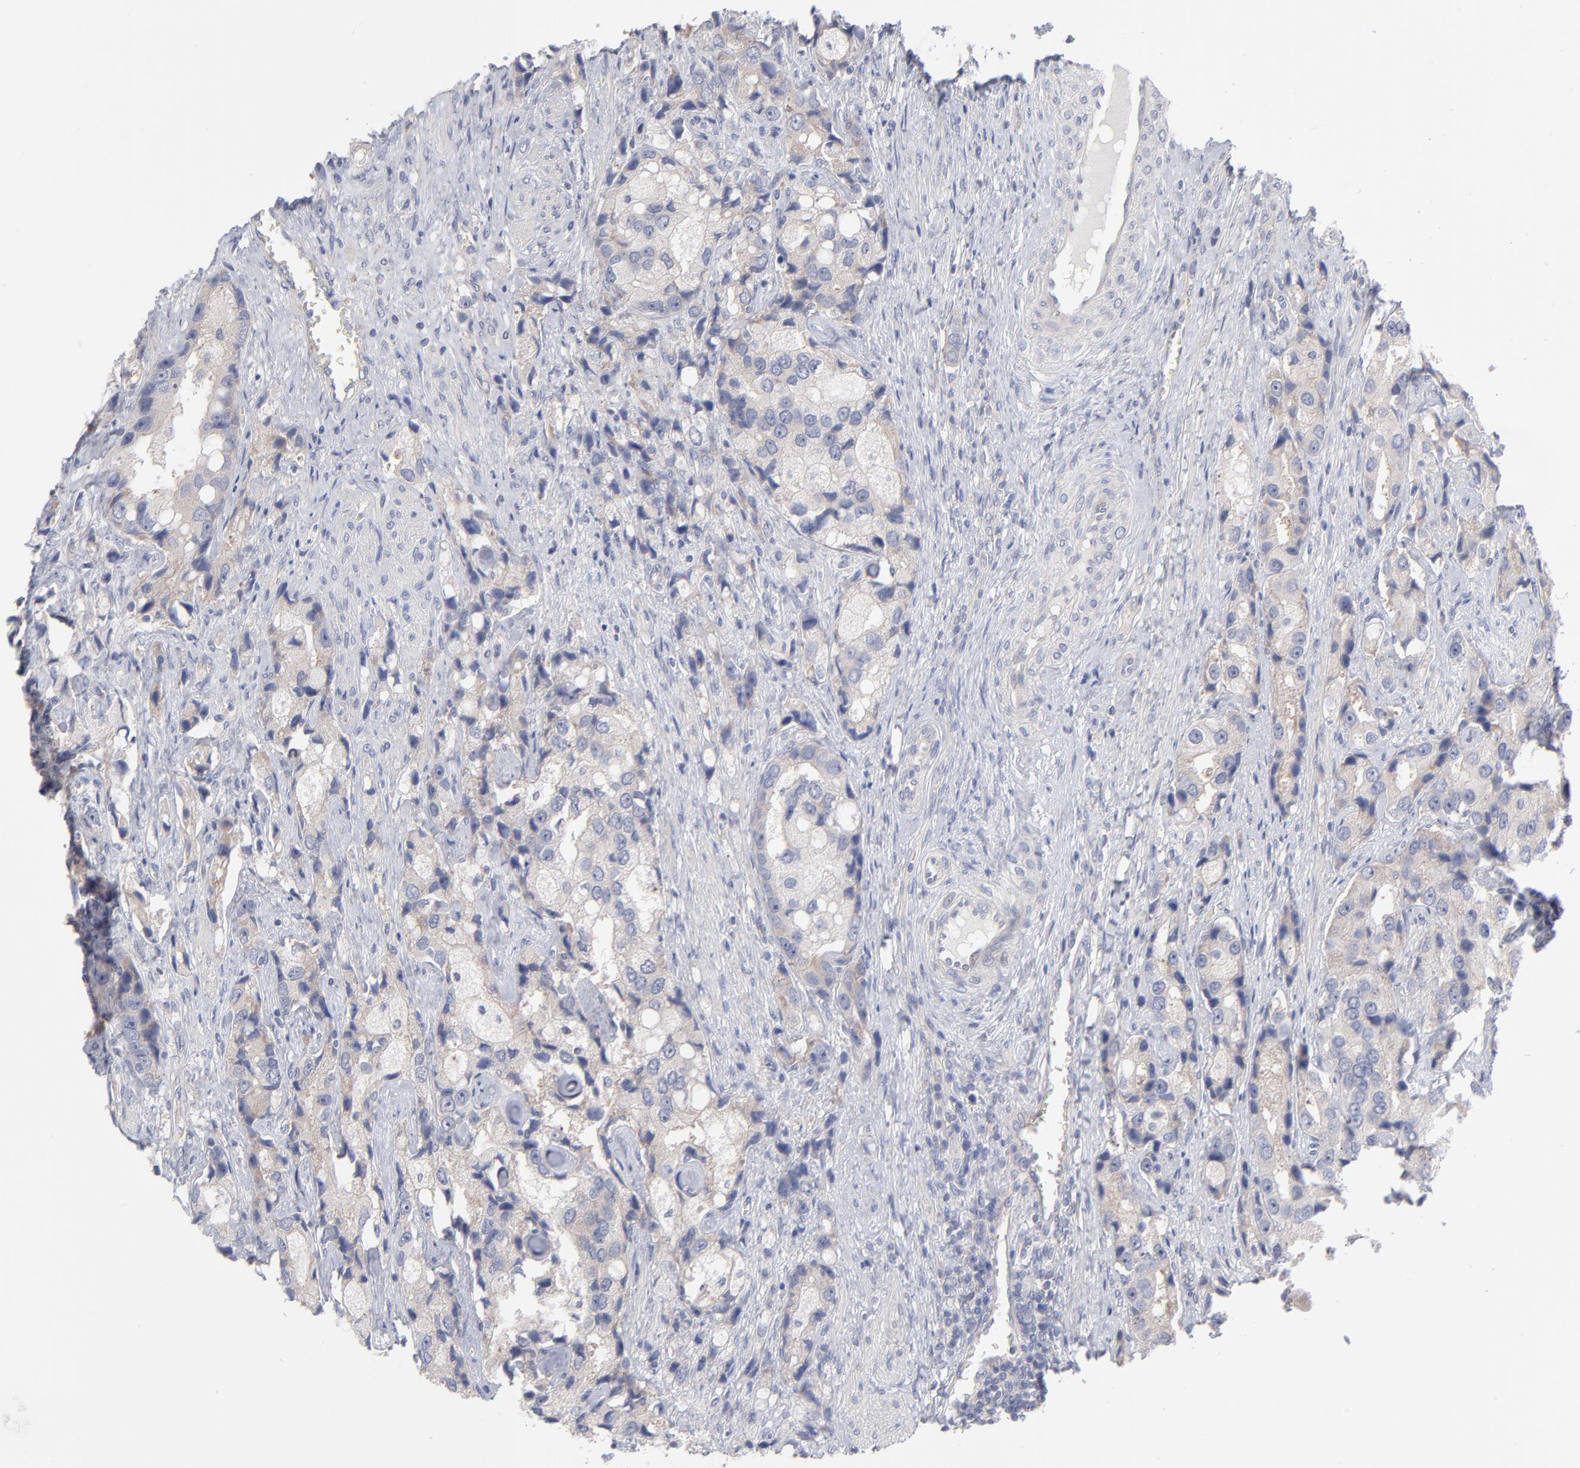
{"staining": {"intensity": "negative", "quantity": "none", "location": "none"}, "tissue": "prostate cancer", "cell_type": "Tumor cells", "image_type": "cancer", "snomed": [{"axis": "morphology", "description": "Adenocarcinoma, High grade"}, {"axis": "topography", "description": "Prostate"}], "caption": "The micrograph shows no staining of tumor cells in prostate cancer (adenocarcinoma (high-grade)).", "gene": "RPS24", "patient": {"sex": "male", "age": 63}}